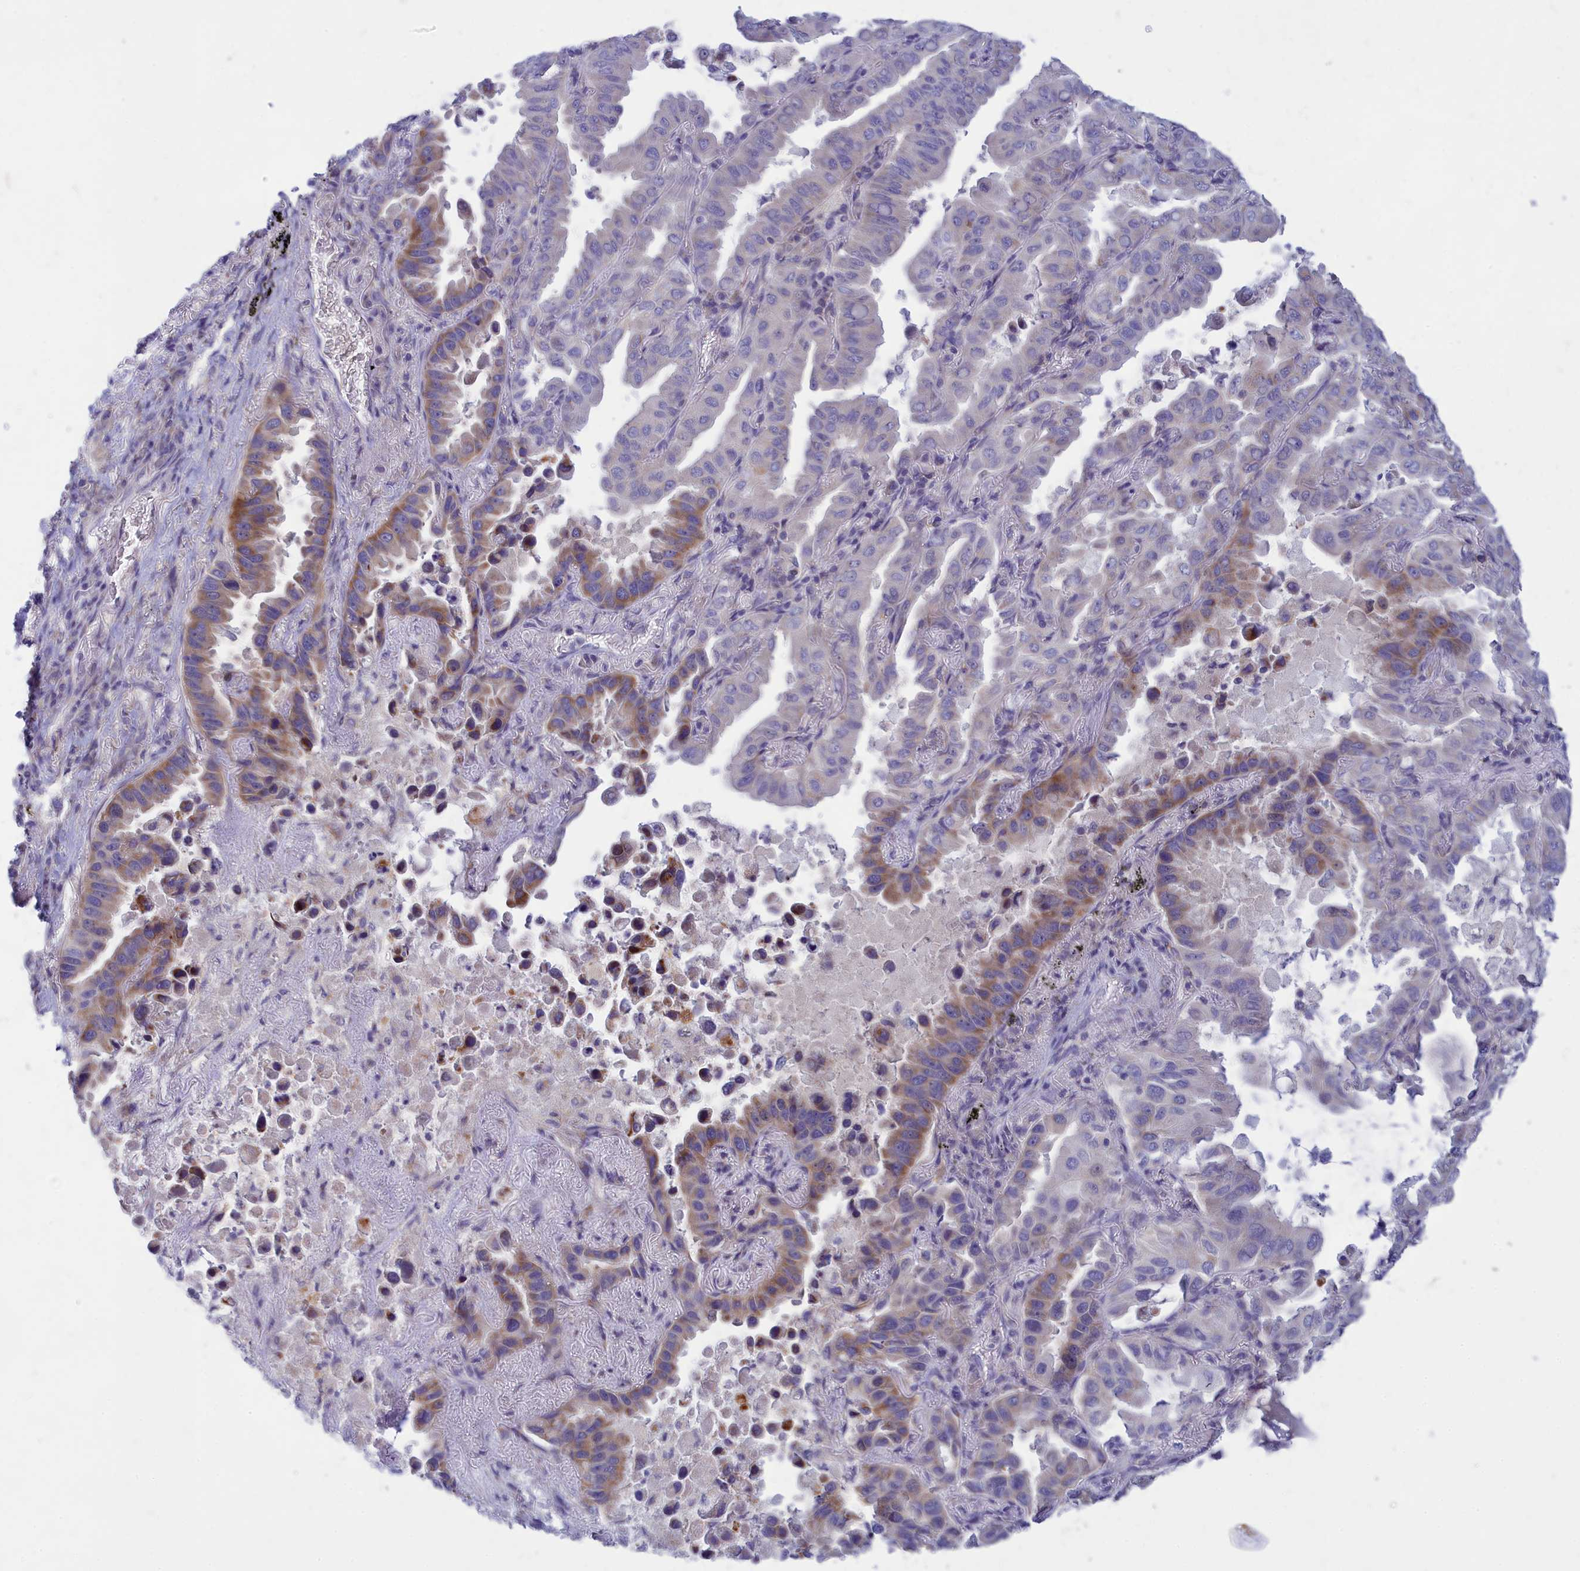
{"staining": {"intensity": "moderate", "quantity": "<25%", "location": "cytoplasmic/membranous"}, "tissue": "lung cancer", "cell_type": "Tumor cells", "image_type": "cancer", "snomed": [{"axis": "morphology", "description": "Adenocarcinoma, NOS"}, {"axis": "topography", "description": "Lung"}], "caption": "Human lung cancer stained for a protein (brown) exhibits moderate cytoplasmic/membranous positive expression in approximately <25% of tumor cells.", "gene": "TMEM30B", "patient": {"sex": "male", "age": 64}}